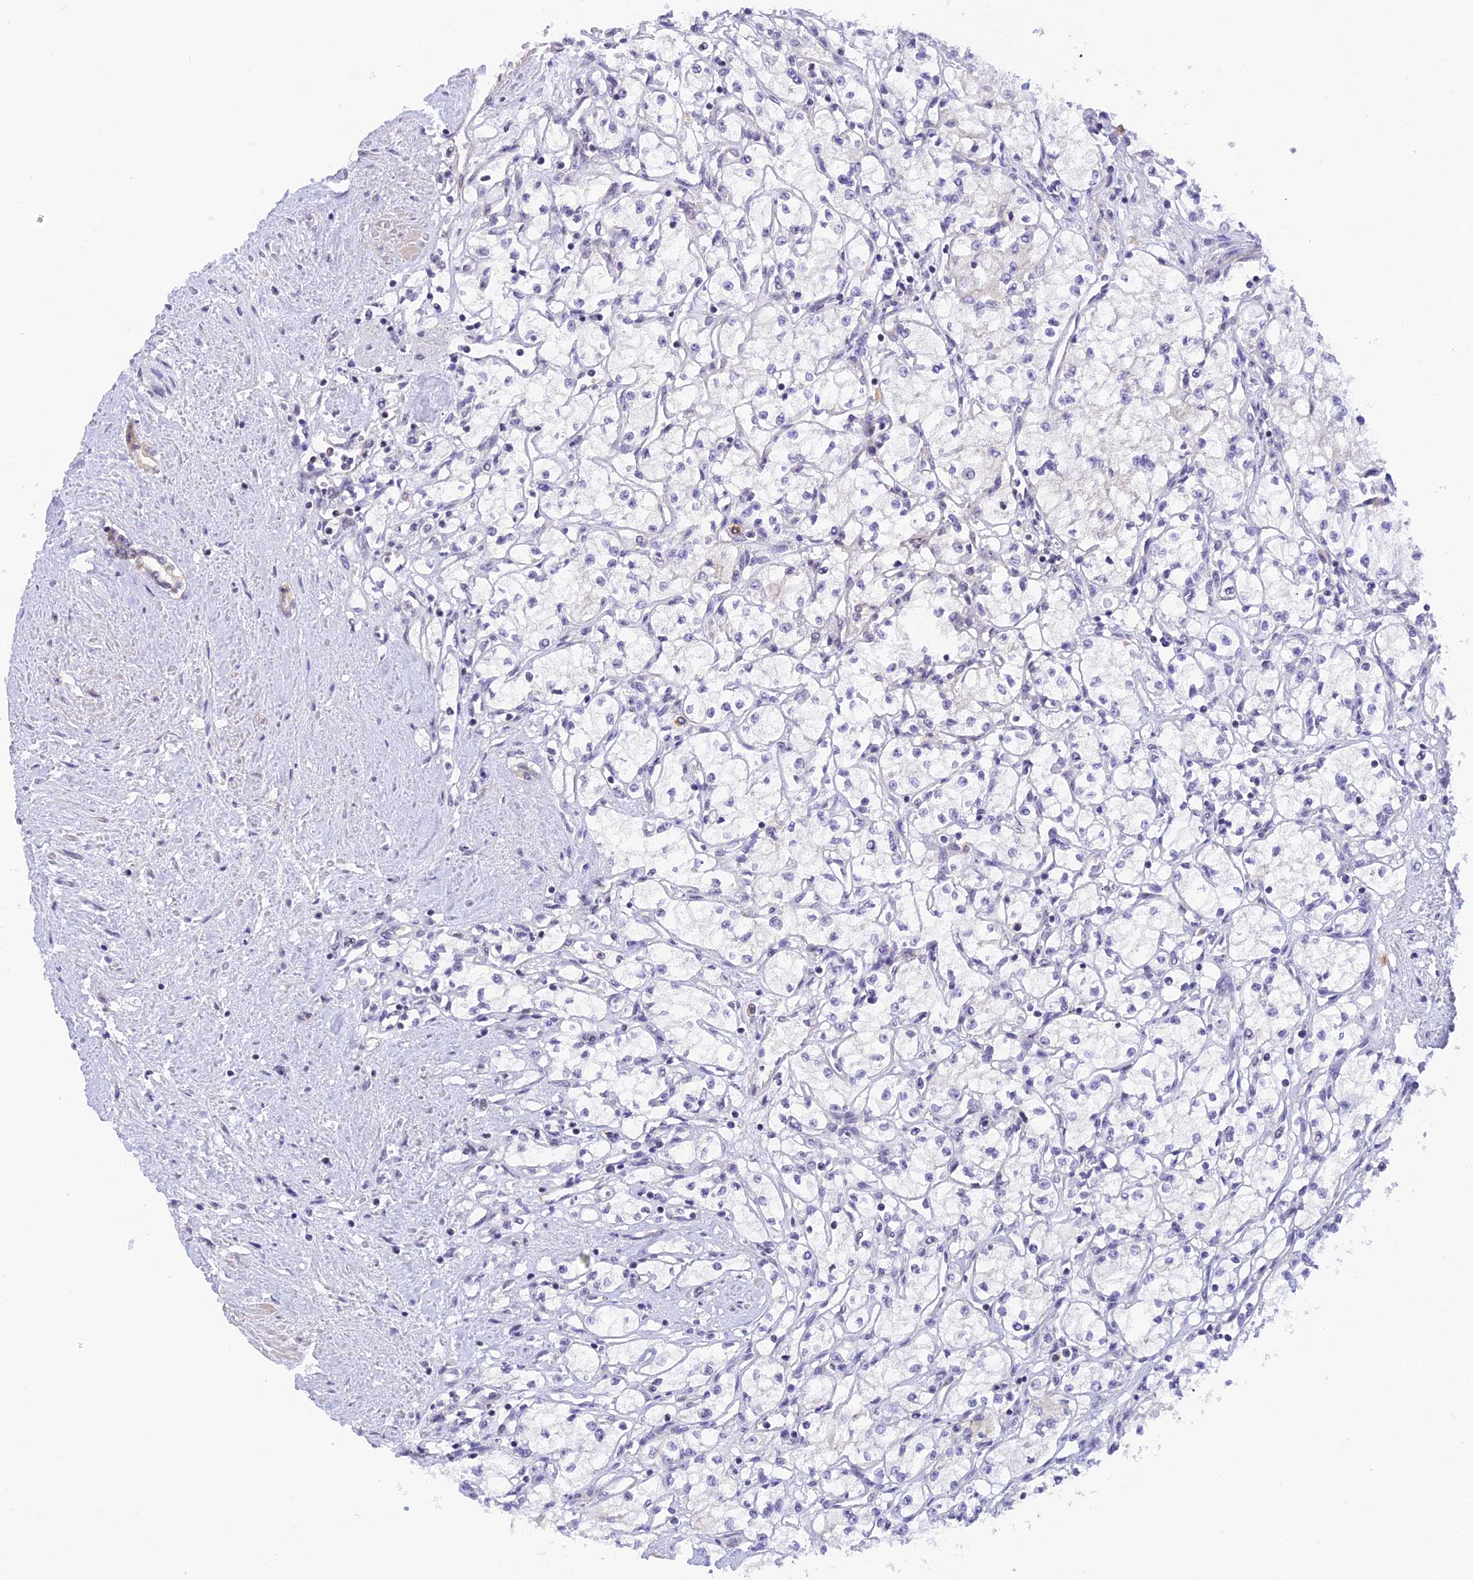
{"staining": {"intensity": "negative", "quantity": "none", "location": "none"}, "tissue": "renal cancer", "cell_type": "Tumor cells", "image_type": "cancer", "snomed": [{"axis": "morphology", "description": "Adenocarcinoma, NOS"}, {"axis": "topography", "description": "Kidney"}], "caption": "Tumor cells are negative for brown protein staining in adenocarcinoma (renal). (DAB (3,3'-diaminobenzidine) immunohistochemistry with hematoxylin counter stain).", "gene": "THAP11", "patient": {"sex": "male", "age": 59}}